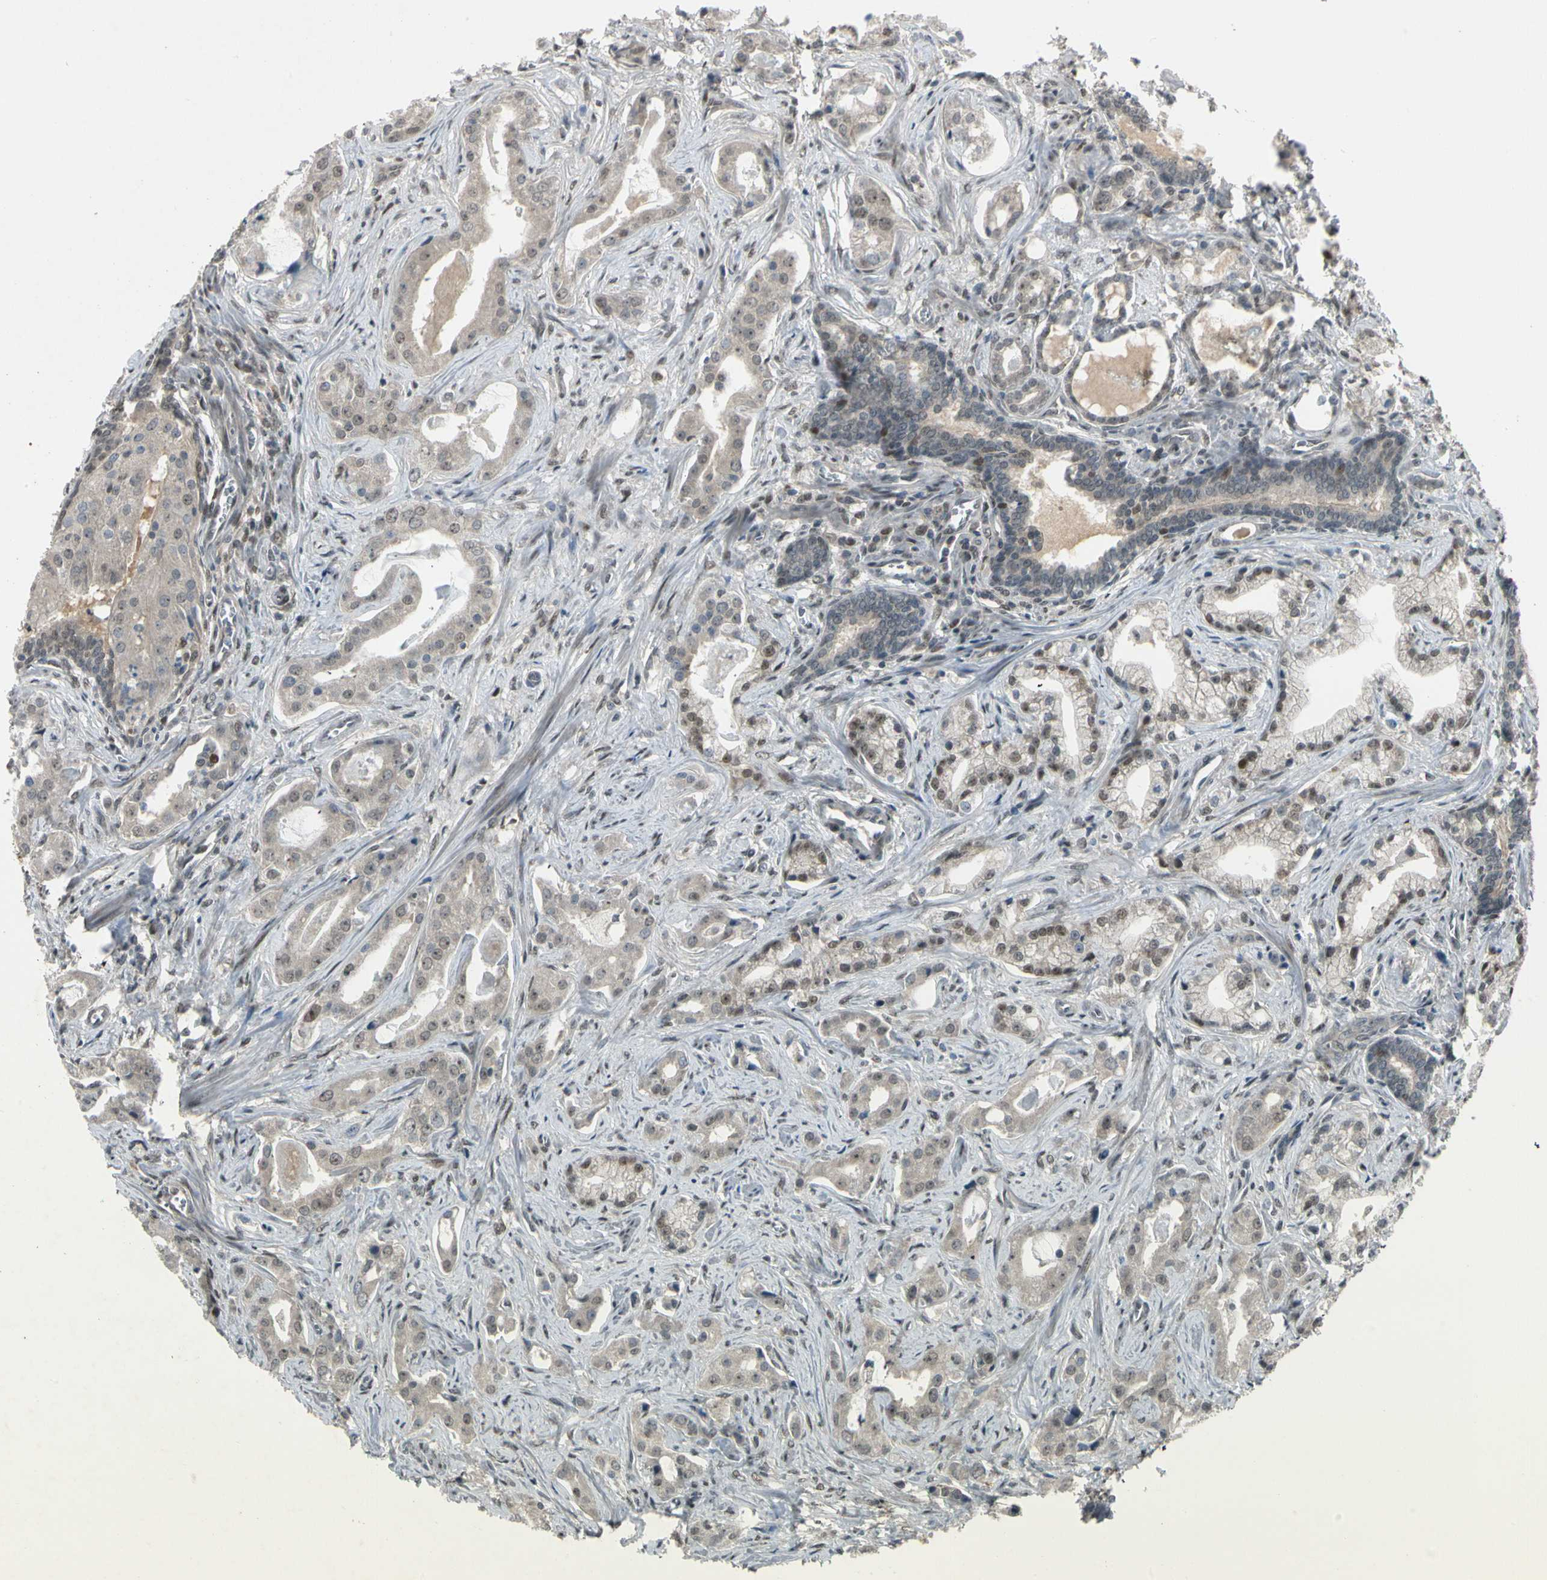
{"staining": {"intensity": "weak", "quantity": "25%-75%", "location": "cytoplasmic/membranous,nuclear"}, "tissue": "prostate cancer", "cell_type": "Tumor cells", "image_type": "cancer", "snomed": [{"axis": "morphology", "description": "Adenocarcinoma, Low grade"}, {"axis": "topography", "description": "Prostate"}], "caption": "Protein staining exhibits weak cytoplasmic/membranous and nuclear expression in about 25%-75% of tumor cells in prostate cancer. The protein of interest is shown in brown color, while the nuclei are stained blue.", "gene": "GTF3A", "patient": {"sex": "male", "age": 59}}